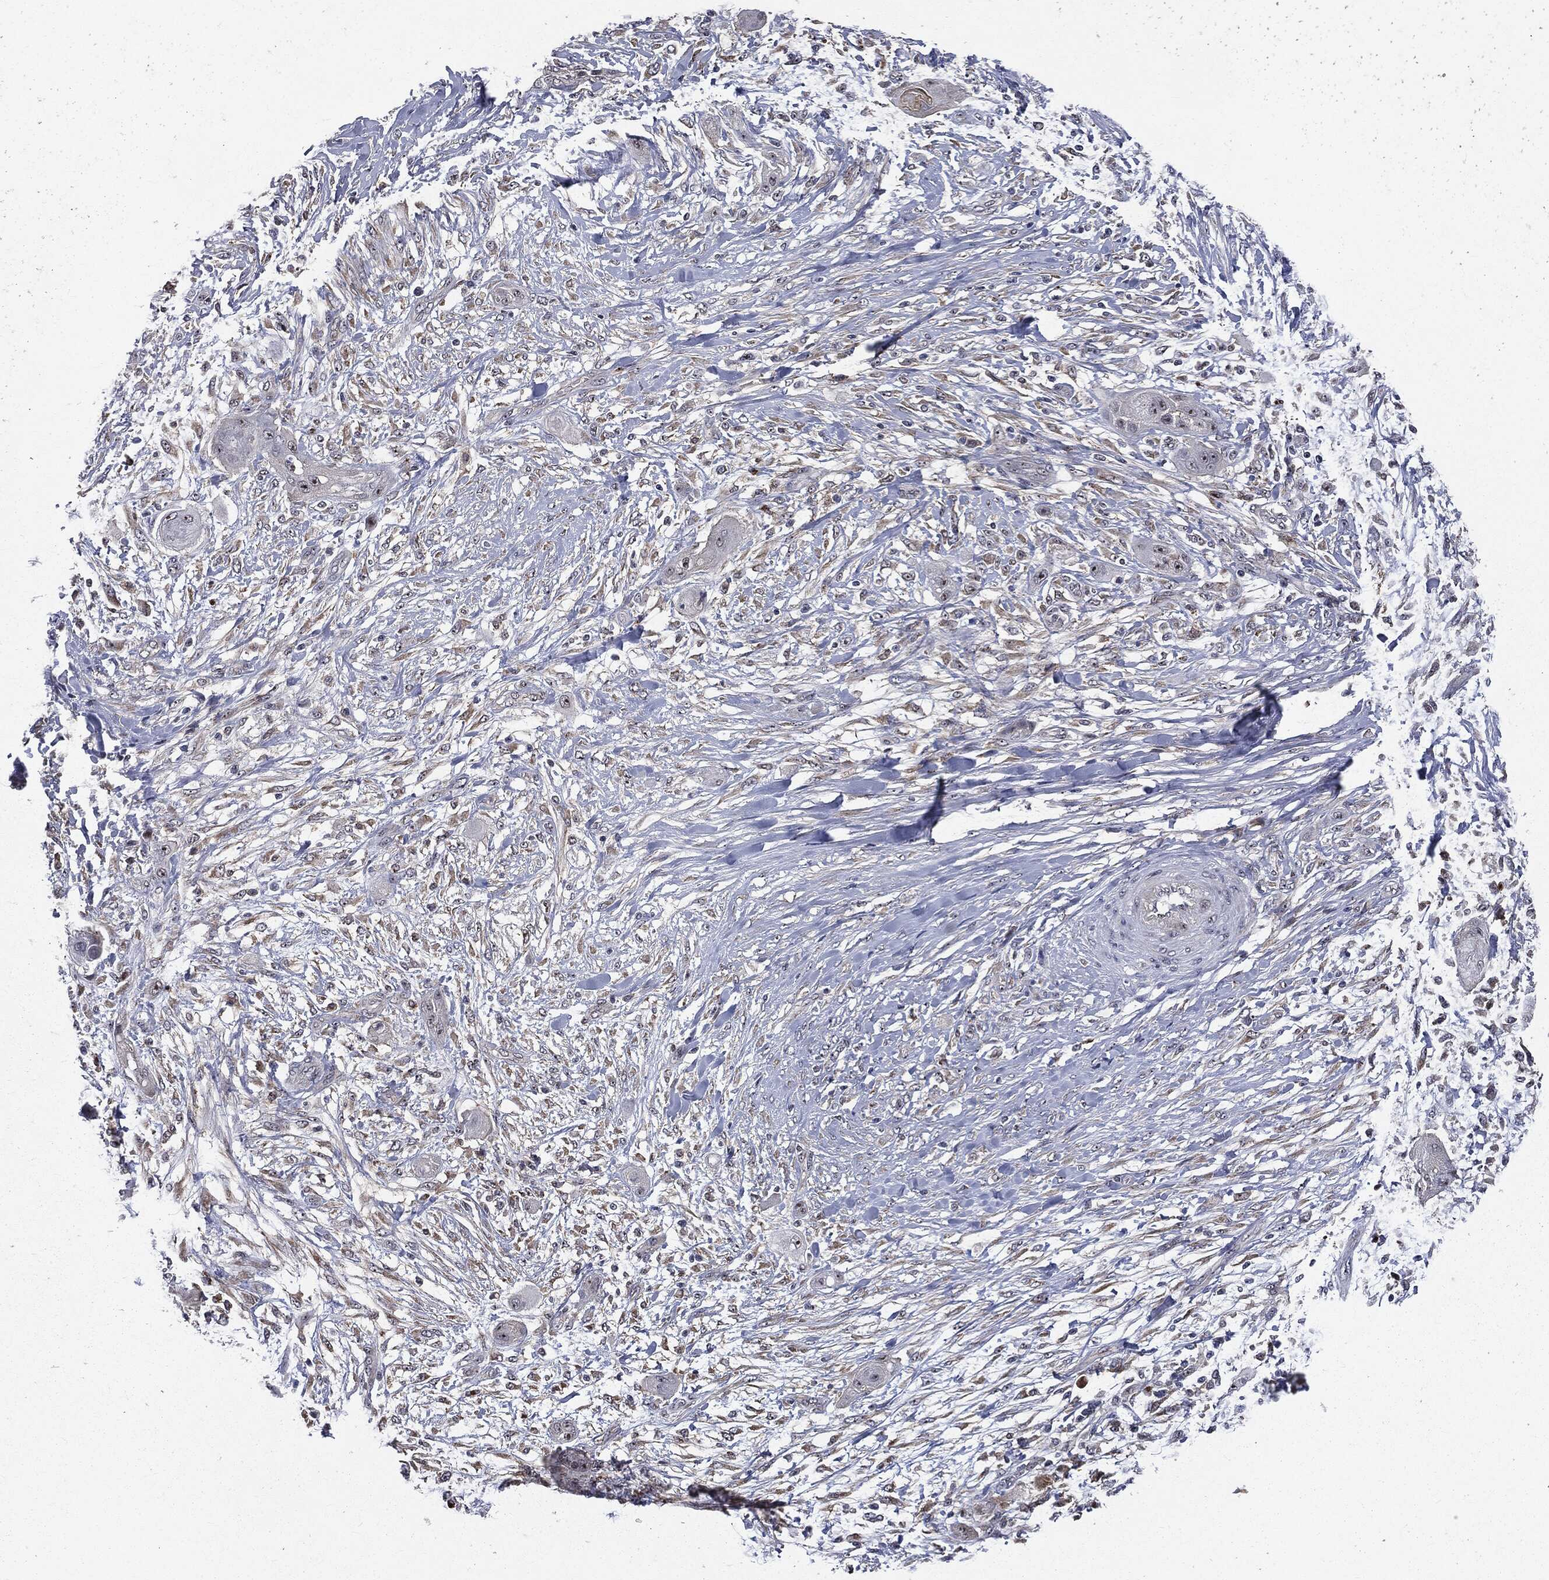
{"staining": {"intensity": "moderate", "quantity": "<25%", "location": "nuclear"}, "tissue": "skin cancer", "cell_type": "Tumor cells", "image_type": "cancer", "snomed": [{"axis": "morphology", "description": "Squamous cell carcinoma, NOS"}, {"axis": "topography", "description": "Skin"}], "caption": "Immunohistochemistry micrograph of neoplastic tissue: squamous cell carcinoma (skin) stained using immunohistochemistry reveals low levels of moderate protein expression localized specifically in the nuclear of tumor cells, appearing as a nuclear brown color.", "gene": "TRMT1L", "patient": {"sex": "male", "age": 62}}